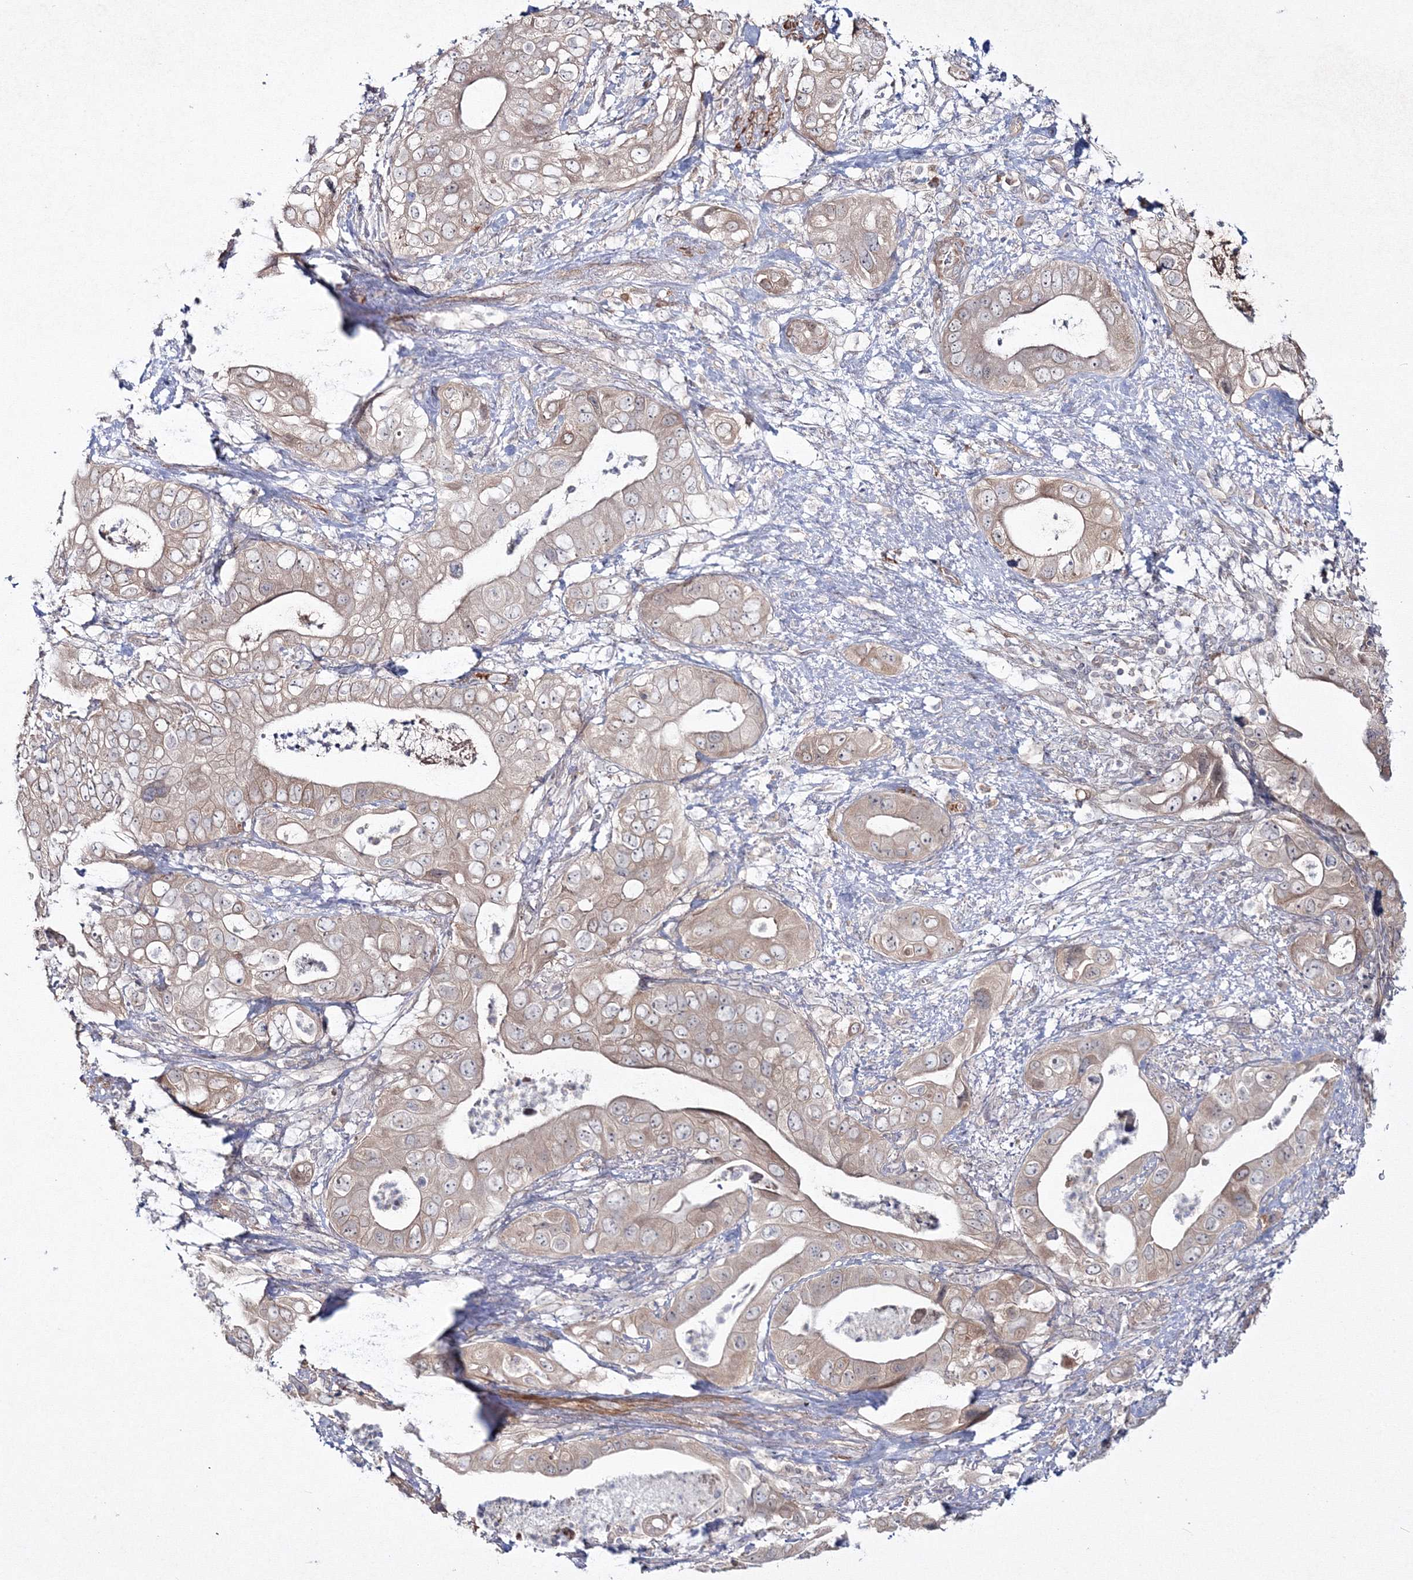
{"staining": {"intensity": "weak", "quantity": ">75%", "location": "cytoplasmic/membranous"}, "tissue": "pancreatic cancer", "cell_type": "Tumor cells", "image_type": "cancer", "snomed": [{"axis": "morphology", "description": "Adenocarcinoma, NOS"}, {"axis": "topography", "description": "Pancreas"}], "caption": "DAB (3,3'-diaminobenzidine) immunohistochemical staining of pancreatic adenocarcinoma displays weak cytoplasmic/membranous protein staining in approximately >75% of tumor cells. (IHC, brightfield microscopy, high magnification).", "gene": "IPMK", "patient": {"sex": "female", "age": 78}}